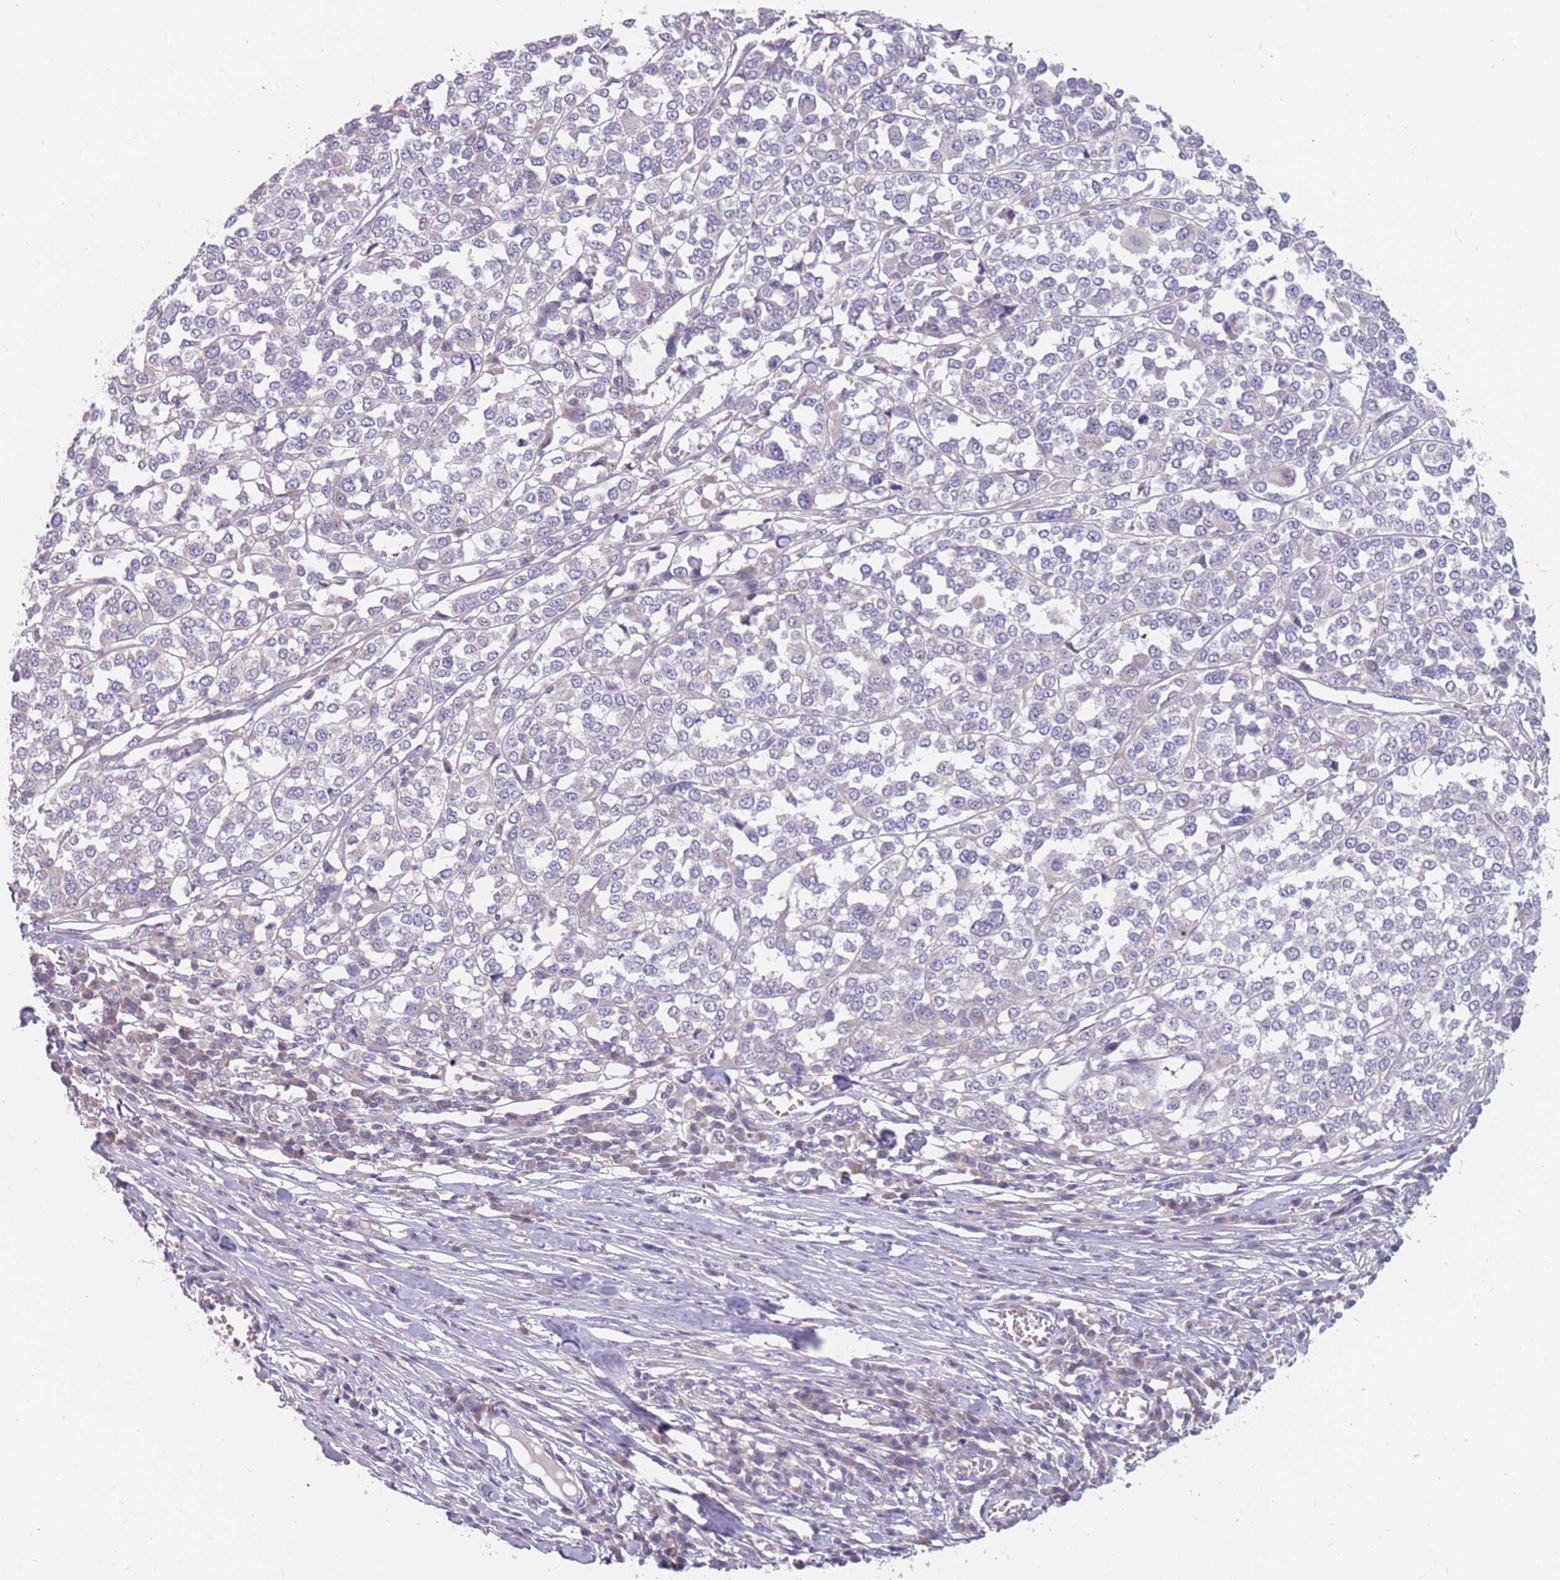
{"staining": {"intensity": "negative", "quantity": "none", "location": "none"}, "tissue": "melanoma", "cell_type": "Tumor cells", "image_type": "cancer", "snomed": [{"axis": "morphology", "description": "Malignant melanoma, Metastatic site"}, {"axis": "topography", "description": "Lymph node"}], "caption": "This image is of melanoma stained with IHC to label a protein in brown with the nuclei are counter-stained blue. There is no expression in tumor cells. Nuclei are stained in blue.", "gene": "CMTR2", "patient": {"sex": "male", "age": 44}}